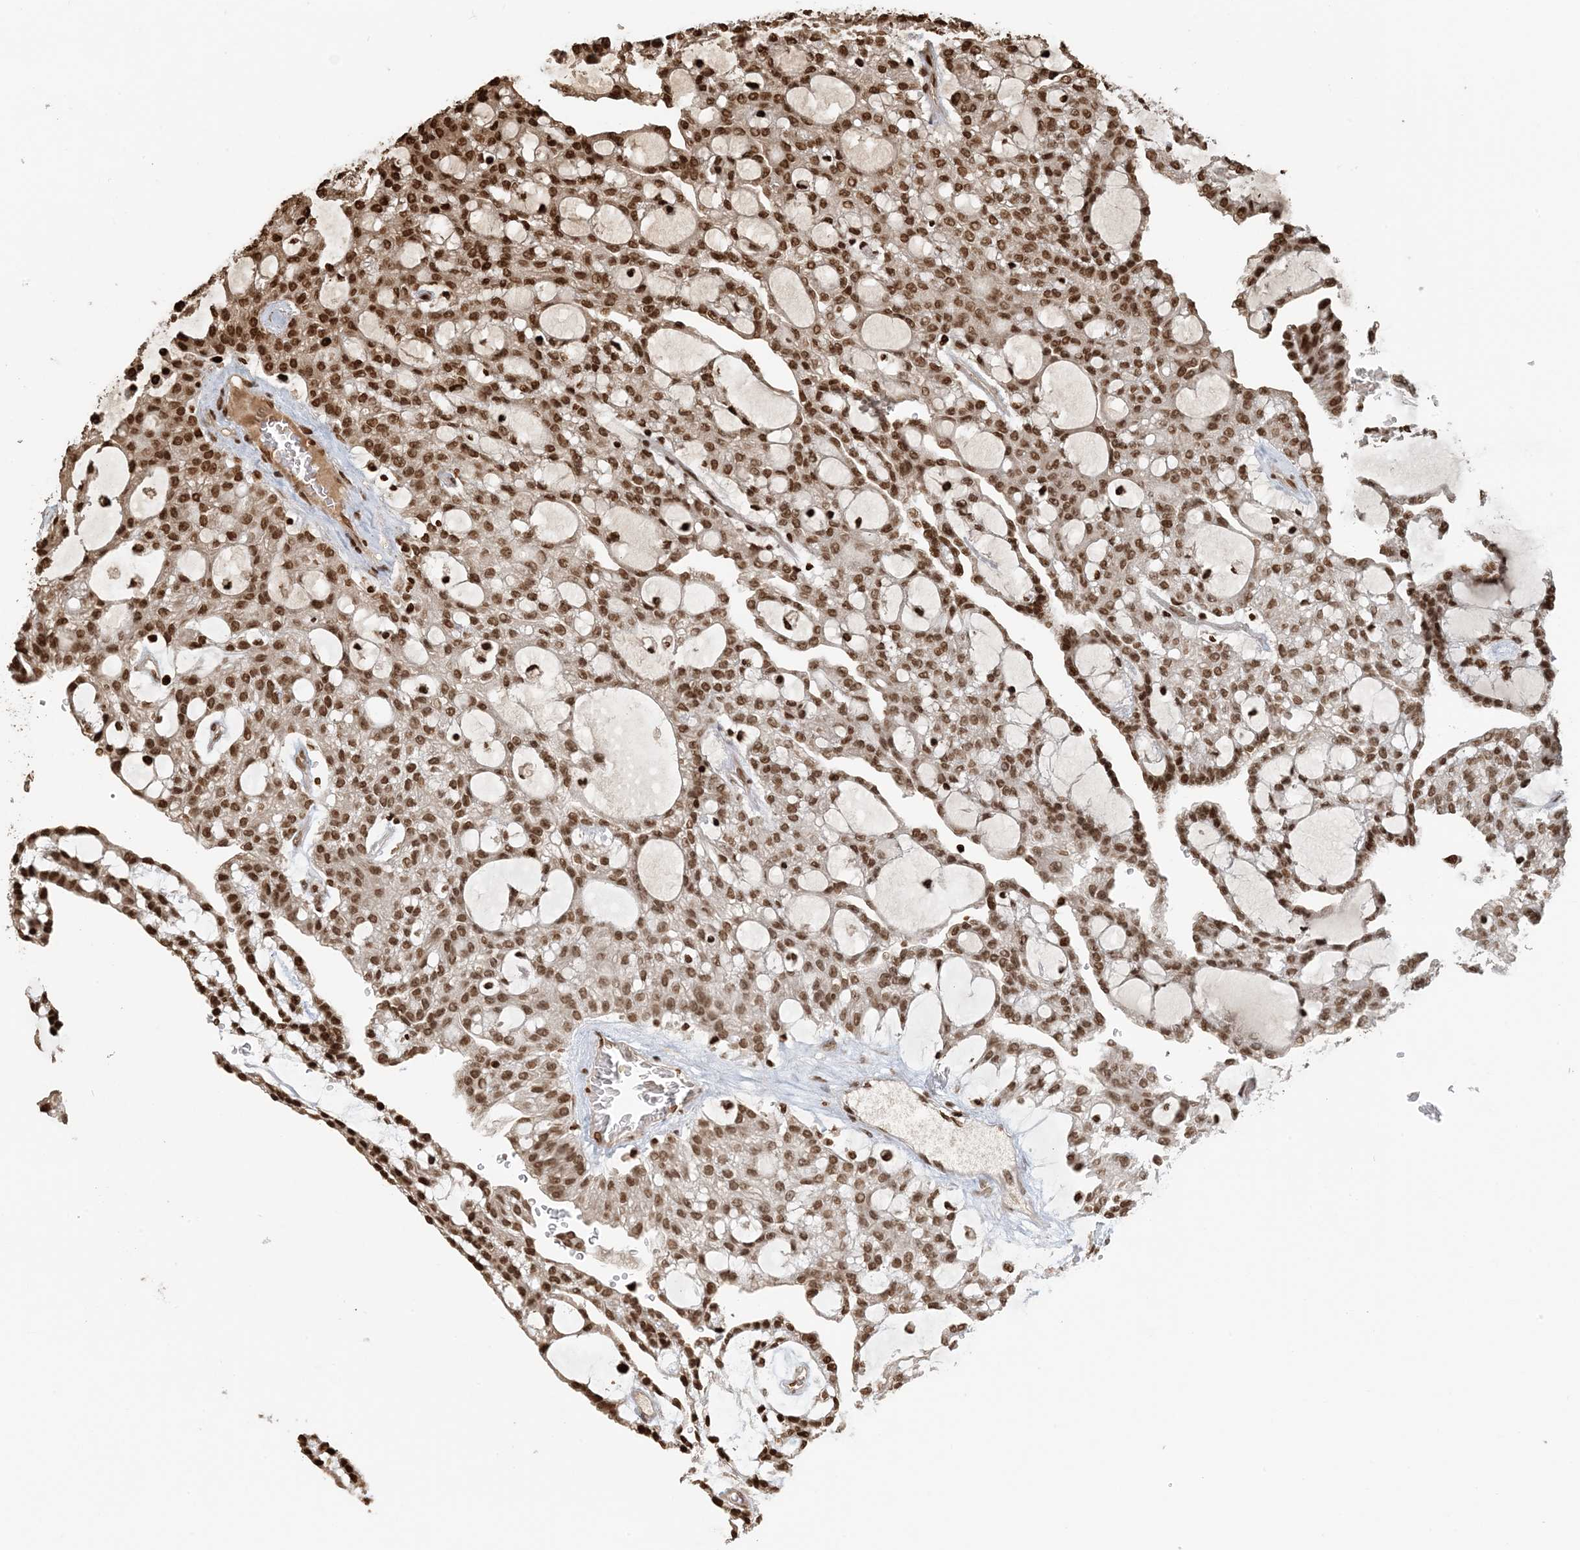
{"staining": {"intensity": "strong", "quantity": ">75%", "location": "nuclear"}, "tissue": "renal cancer", "cell_type": "Tumor cells", "image_type": "cancer", "snomed": [{"axis": "morphology", "description": "Adenocarcinoma, NOS"}, {"axis": "topography", "description": "Kidney"}], "caption": "Immunohistochemistry (IHC) of renal cancer (adenocarcinoma) reveals high levels of strong nuclear staining in about >75% of tumor cells.", "gene": "H3-3B", "patient": {"sex": "male", "age": 63}}